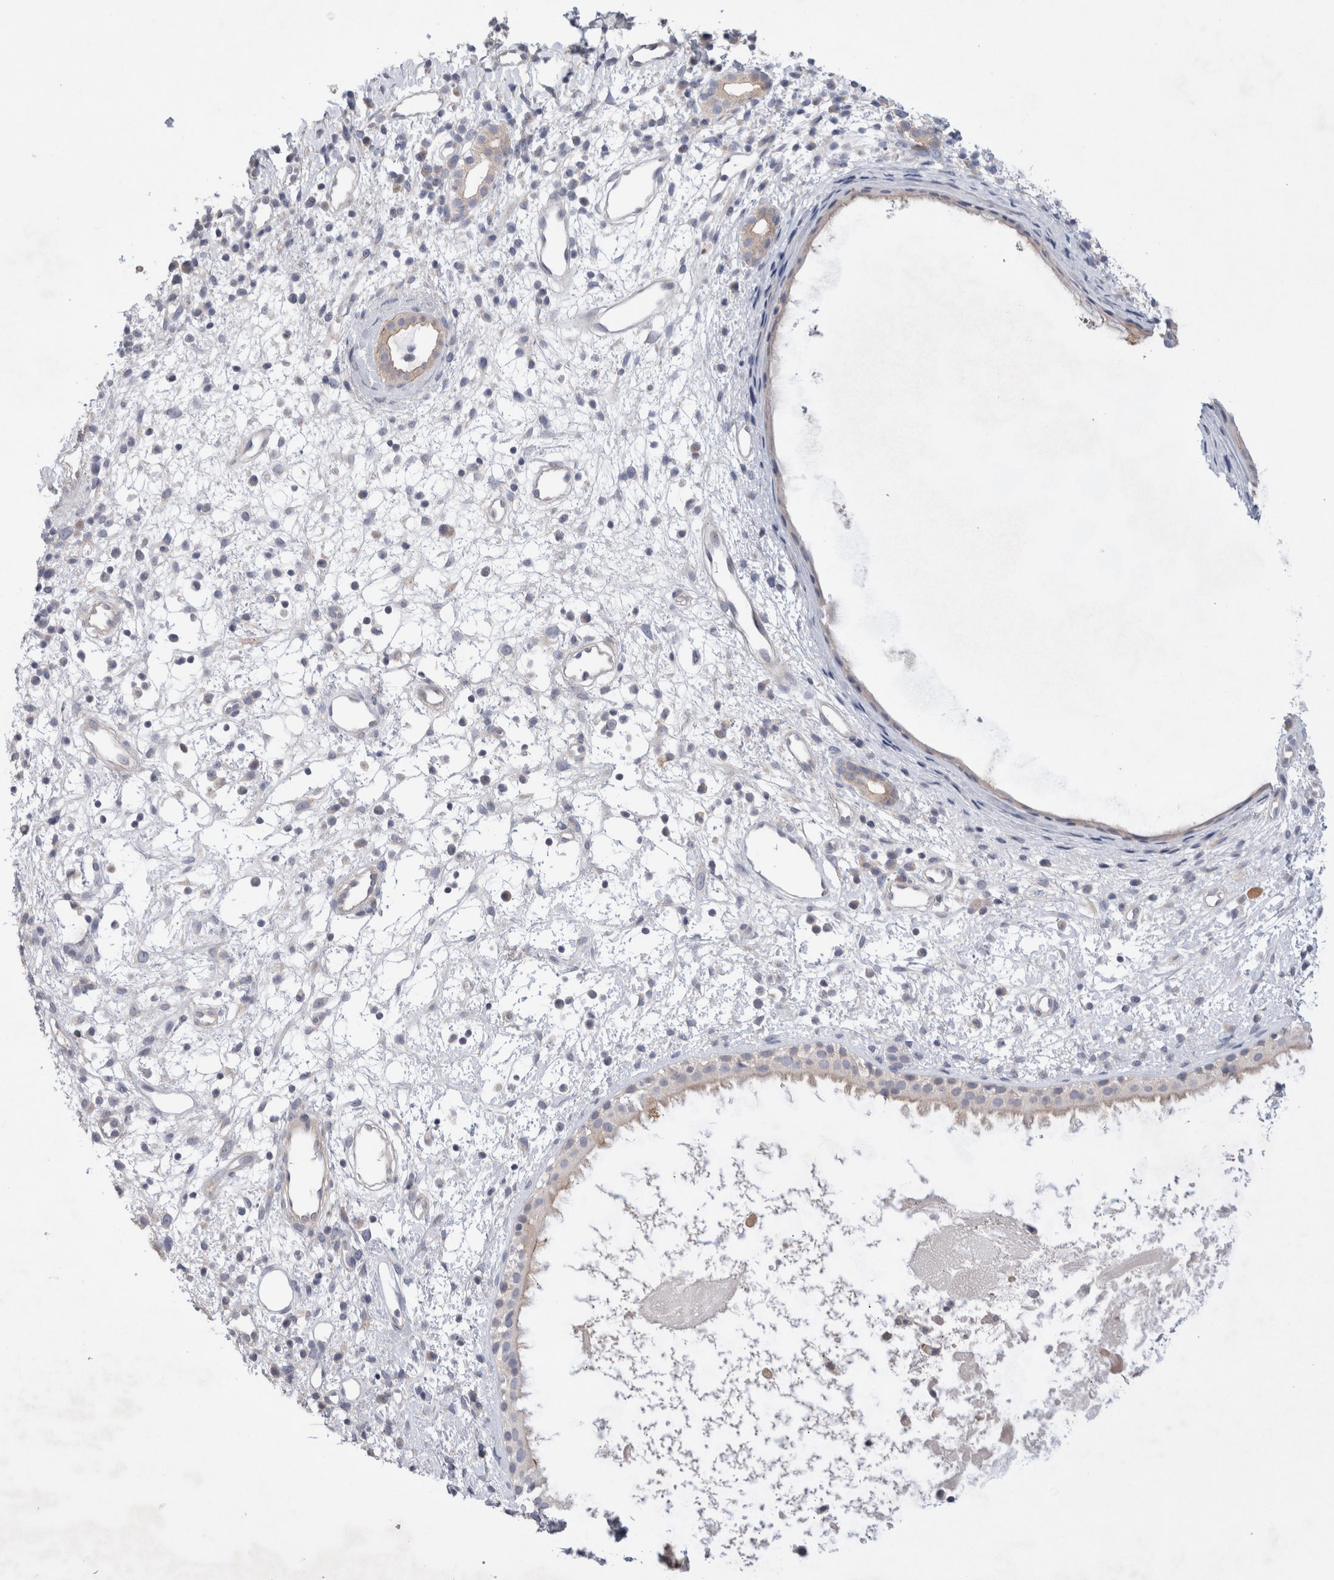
{"staining": {"intensity": "weak", "quantity": "<25%", "location": "cytoplasmic/membranous"}, "tissue": "nasopharynx", "cell_type": "Respiratory epithelial cells", "image_type": "normal", "snomed": [{"axis": "morphology", "description": "Normal tissue, NOS"}, {"axis": "topography", "description": "Nasopharynx"}], "caption": "The immunohistochemistry (IHC) image has no significant expression in respiratory epithelial cells of nasopharynx. (DAB (3,3'-diaminobenzidine) immunohistochemistry (IHC), high magnification).", "gene": "IFT74", "patient": {"sex": "male", "age": 22}}